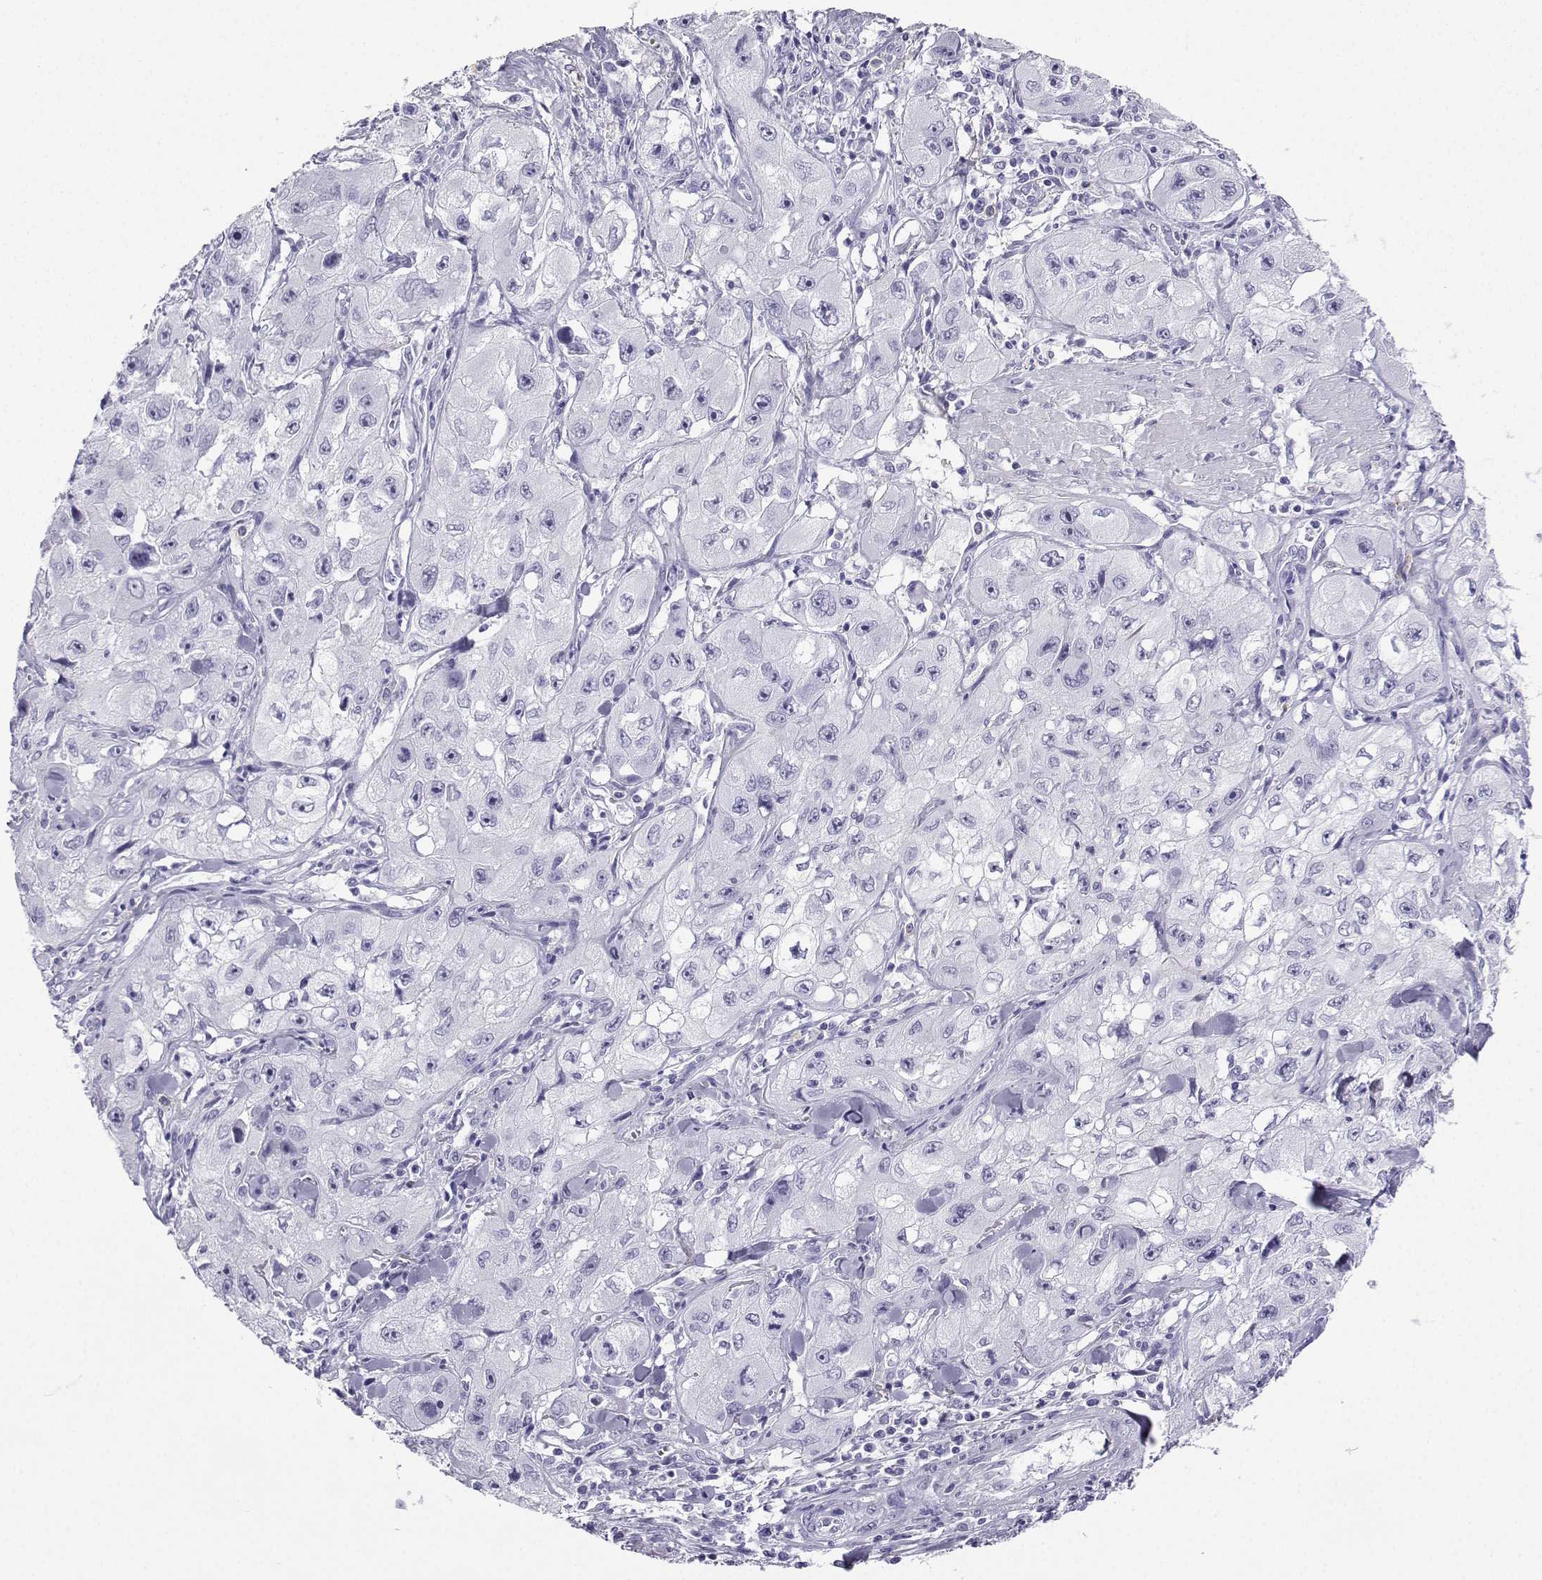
{"staining": {"intensity": "negative", "quantity": "none", "location": "none"}, "tissue": "skin cancer", "cell_type": "Tumor cells", "image_type": "cancer", "snomed": [{"axis": "morphology", "description": "Squamous cell carcinoma, NOS"}, {"axis": "topography", "description": "Skin"}, {"axis": "topography", "description": "Subcutis"}], "caption": "This is an IHC photomicrograph of skin squamous cell carcinoma. There is no expression in tumor cells.", "gene": "SLC18A2", "patient": {"sex": "male", "age": 73}}